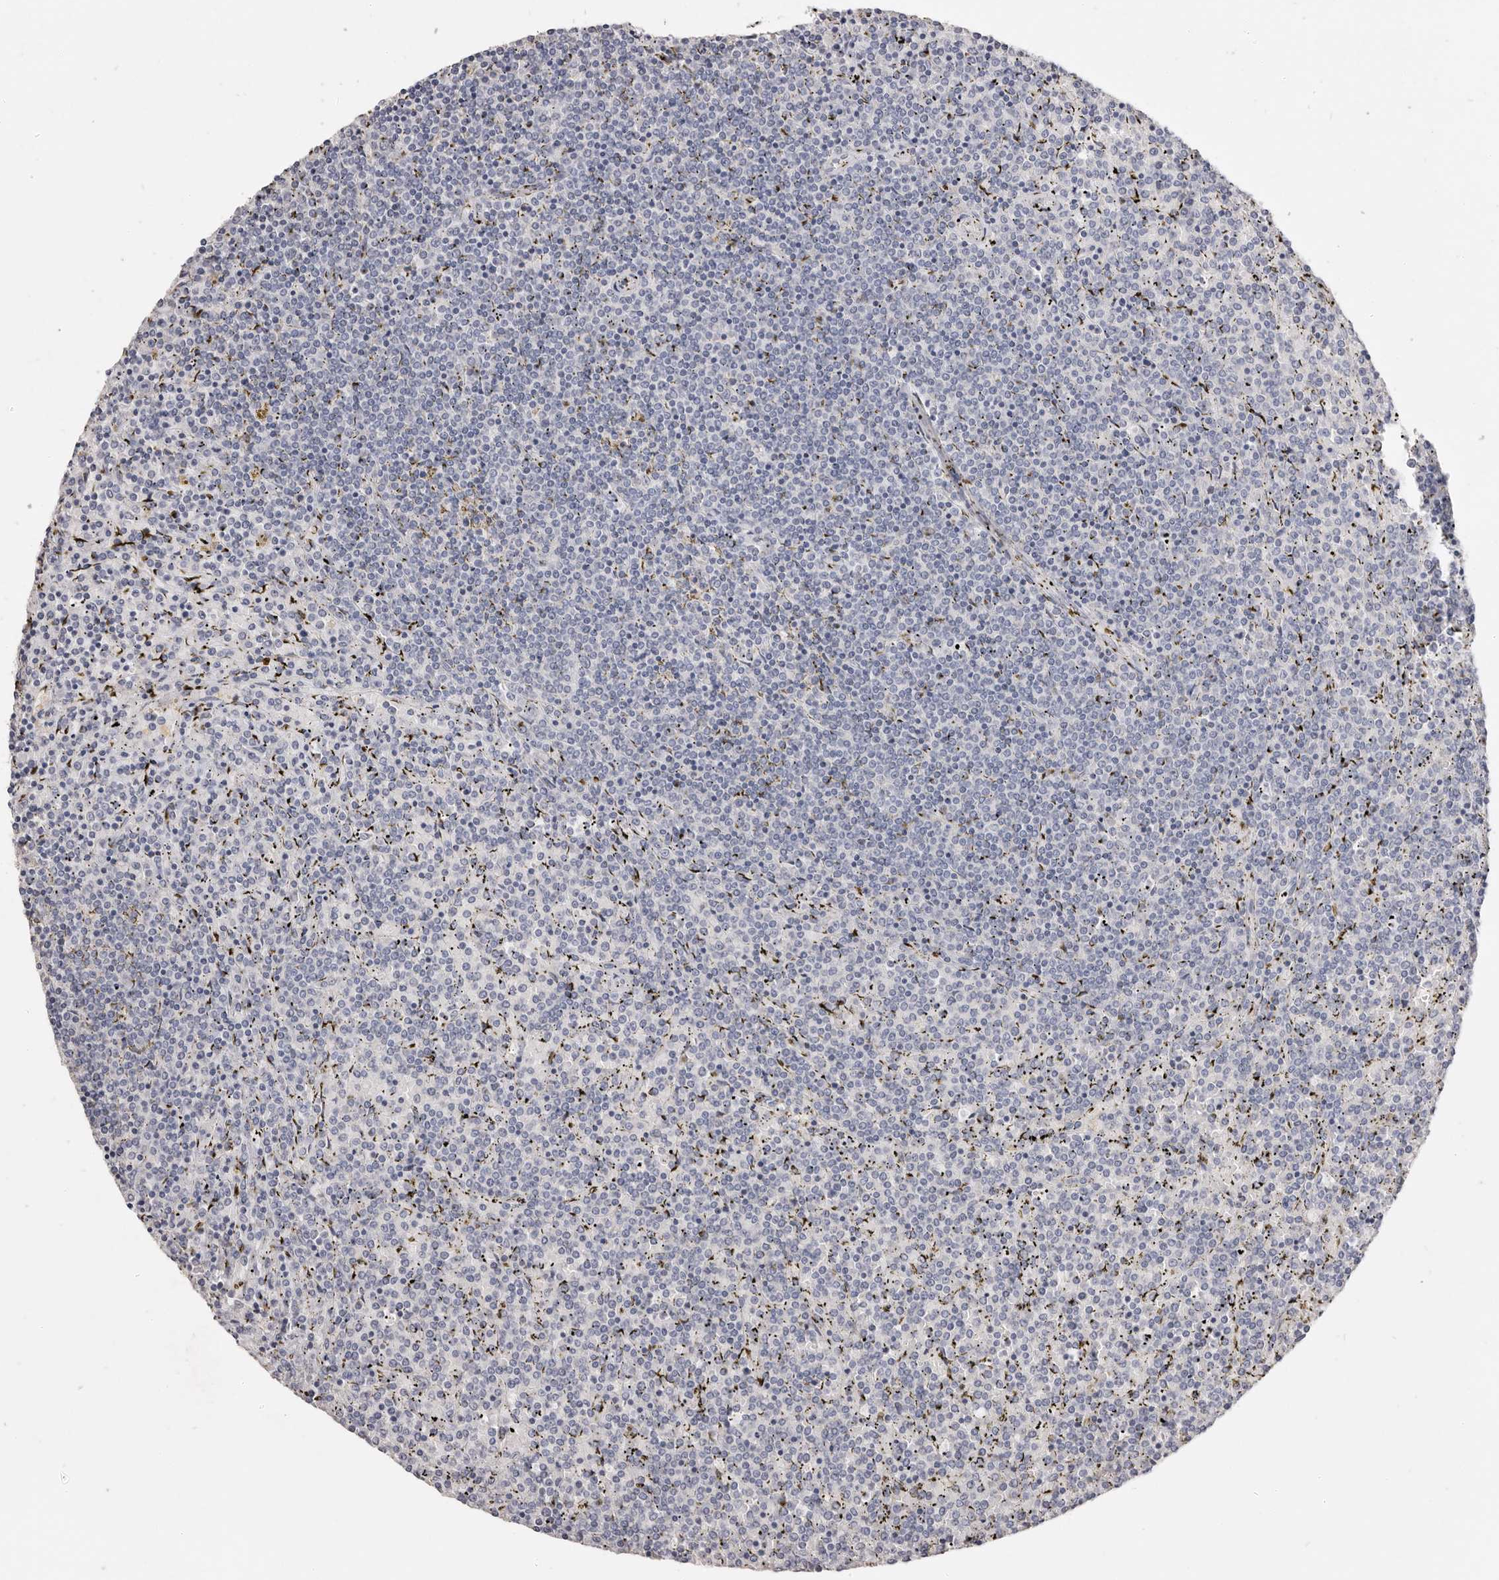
{"staining": {"intensity": "negative", "quantity": "none", "location": "none"}, "tissue": "lymphoma", "cell_type": "Tumor cells", "image_type": "cancer", "snomed": [{"axis": "morphology", "description": "Malignant lymphoma, non-Hodgkin's type, Low grade"}, {"axis": "topography", "description": "Spleen"}], "caption": "Tumor cells show no significant positivity in lymphoma.", "gene": "LGALS7B", "patient": {"sex": "female", "age": 19}}